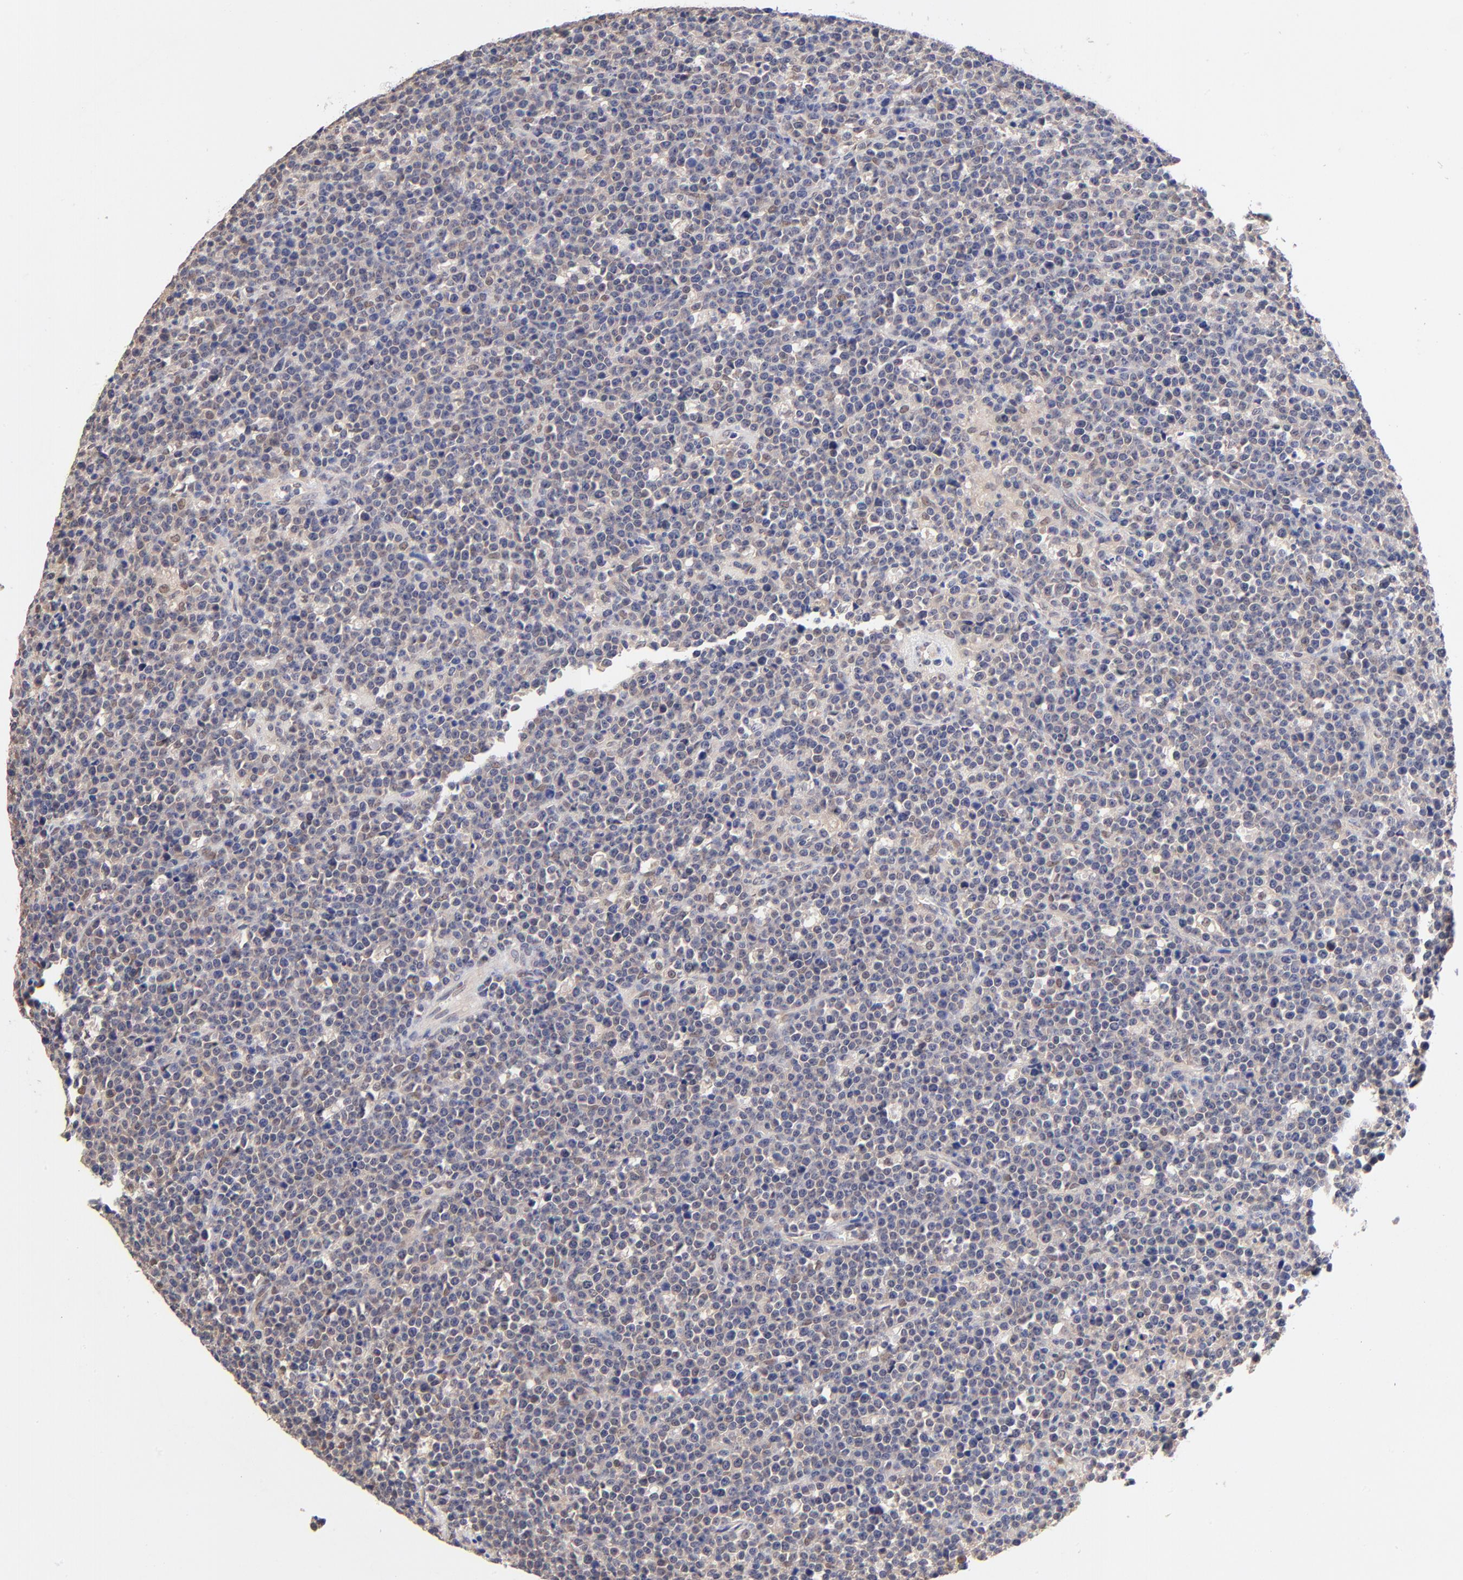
{"staining": {"intensity": "weak", "quantity": "<25%", "location": "nuclear"}, "tissue": "lymphoma", "cell_type": "Tumor cells", "image_type": "cancer", "snomed": [{"axis": "morphology", "description": "Malignant lymphoma, non-Hodgkin's type, High grade"}, {"axis": "topography", "description": "Ovary"}], "caption": "High-grade malignant lymphoma, non-Hodgkin's type was stained to show a protein in brown. There is no significant positivity in tumor cells.", "gene": "TXNL1", "patient": {"sex": "female", "age": 56}}